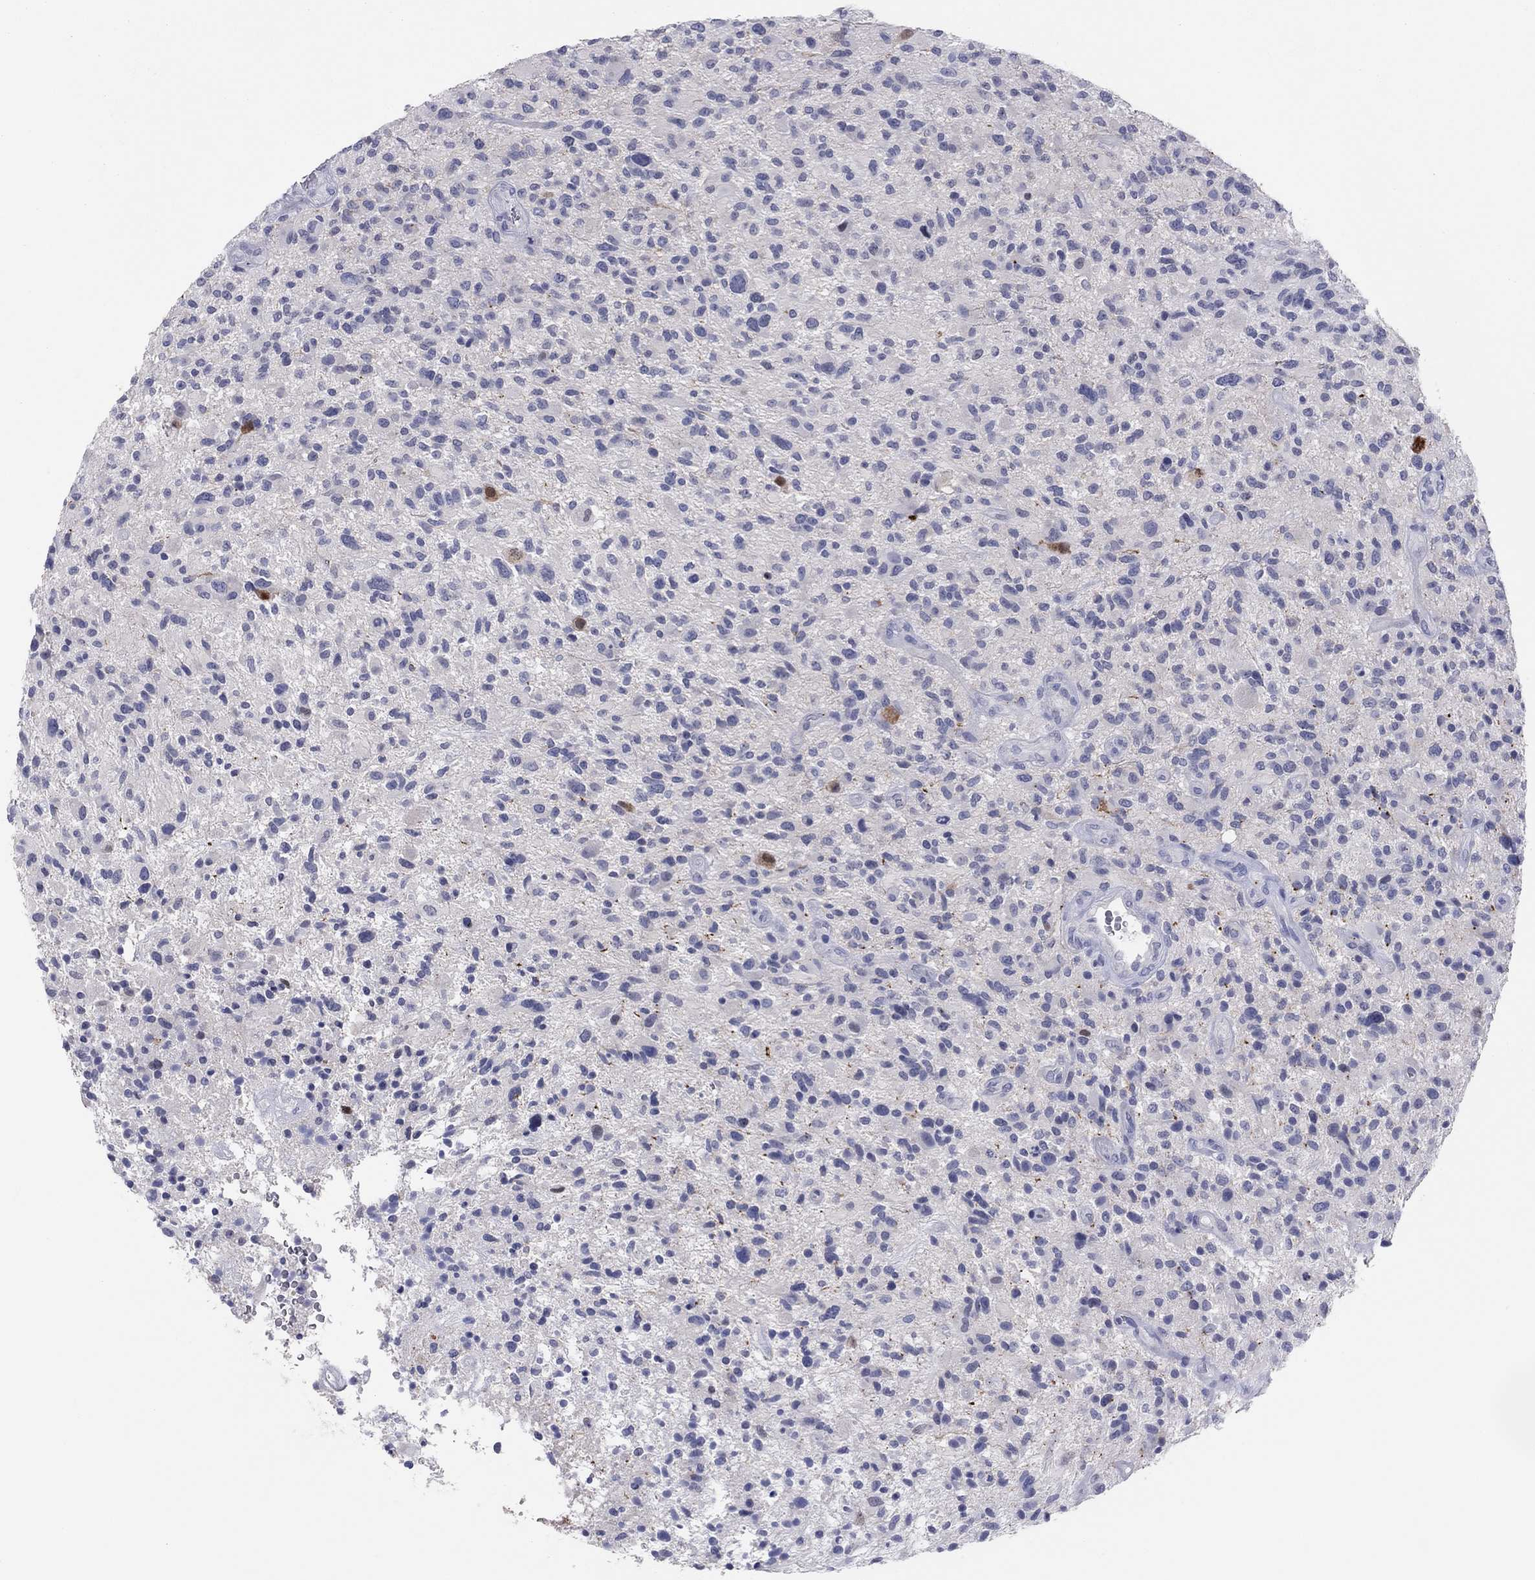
{"staining": {"intensity": "negative", "quantity": "none", "location": "none"}, "tissue": "glioma", "cell_type": "Tumor cells", "image_type": "cancer", "snomed": [{"axis": "morphology", "description": "Glioma, malignant, High grade"}, {"axis": "topography", "description": "Brain"}], "caption": "An image of malignant glioma (high-grade) stained for a protein shows no brown staining in tumor cells. (DAB (3,3'-diaminobenzidine) immunohistochemistry (IHC) visualized using brightfield microscopy, high magnification).", "gene": "CPNE6", "patient": {"sex": "male", "age": 47}}